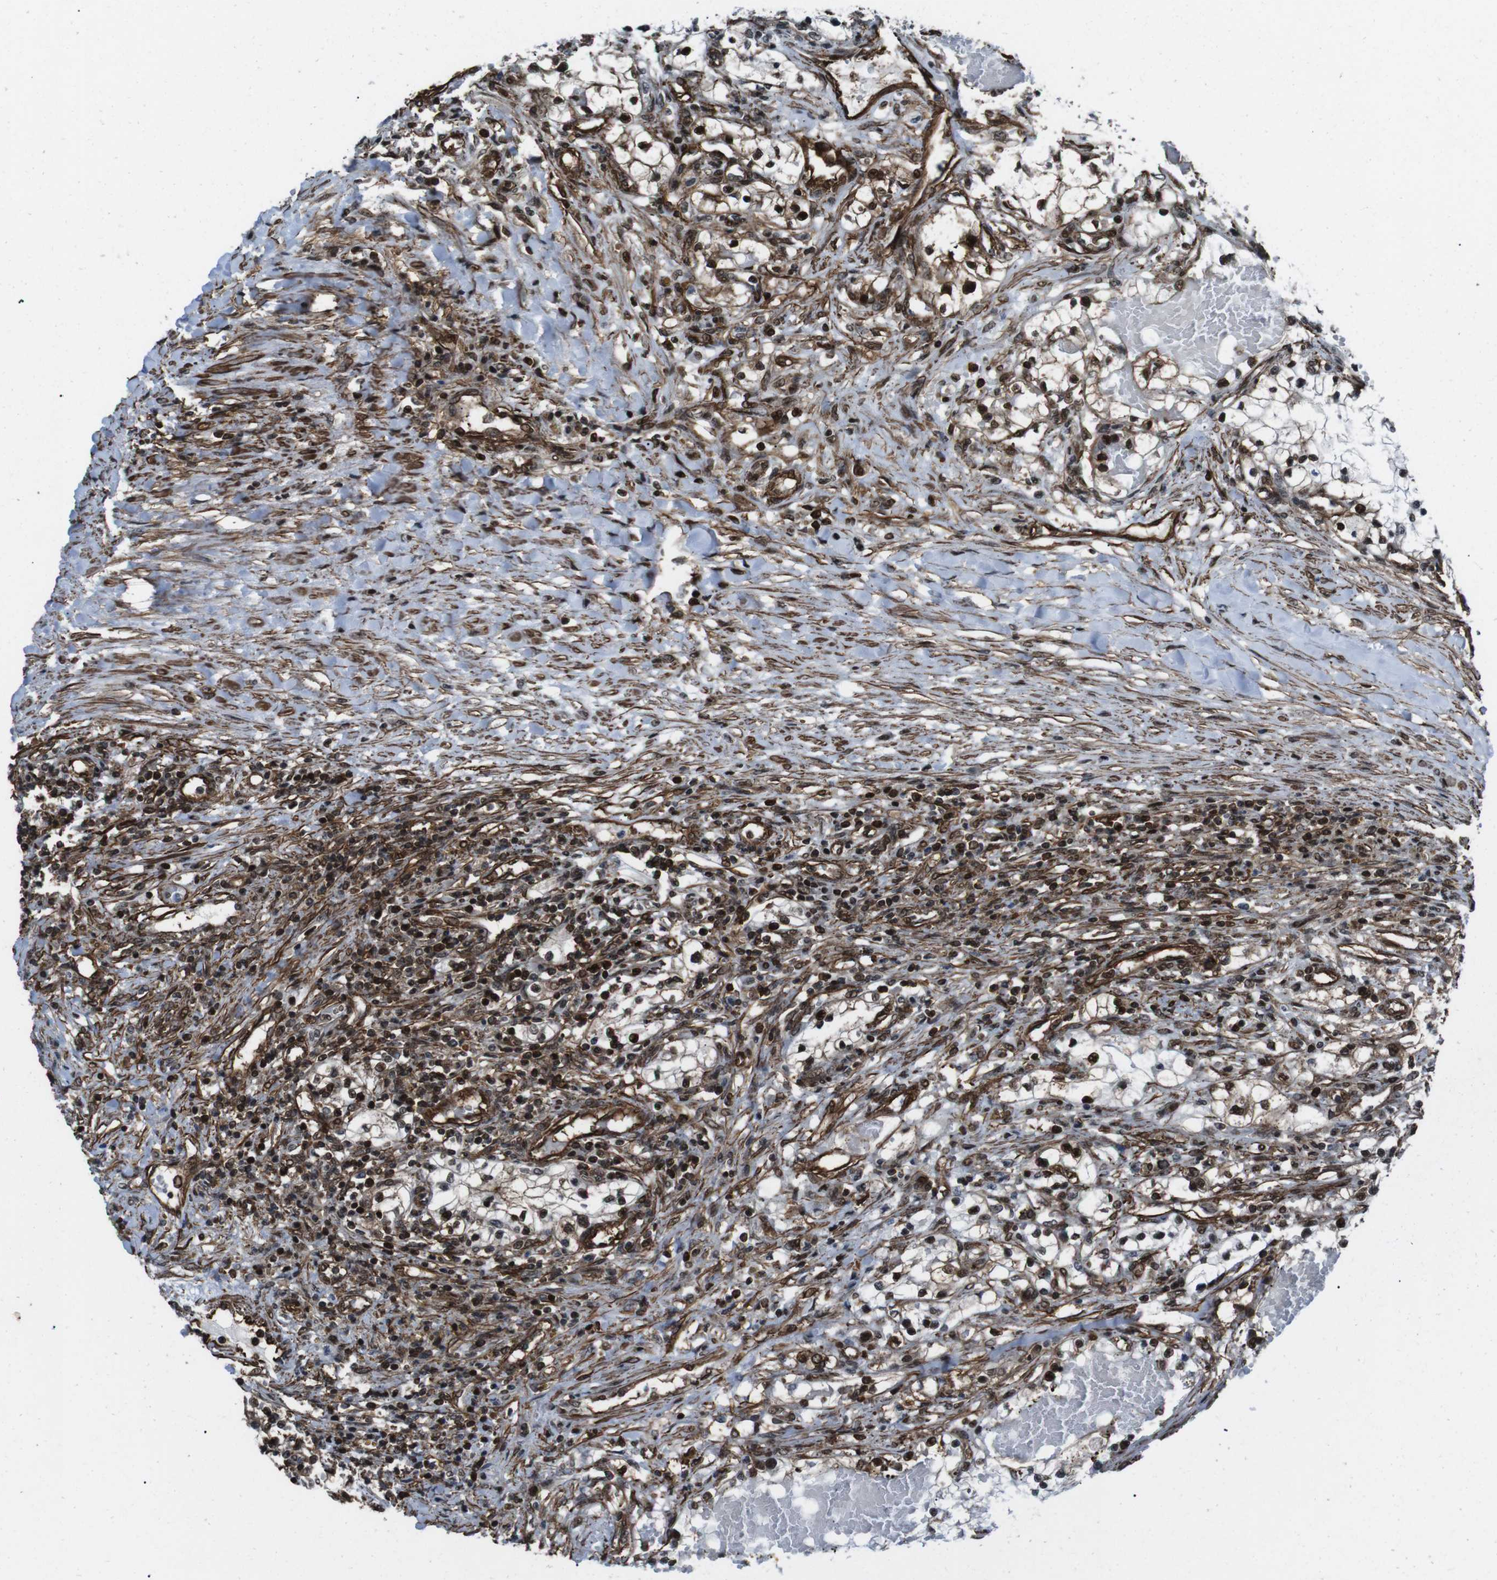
{"staining": {"intensity": "strong", "quantity": ">75%", "location": "cytoplasmic/membranous,nuclear"}, "tissue": "renal cancer", "cell_type": "Tumor cells", "image_type": "cancer", "snomed": [{"axis": "morphology", "description": "Adenocarcinoma, NOS"}, {"axis": "topography", "description": "Kidney"}], "caption": "Protein expression analysis of human renal cancer (adenocarcinoma) reveals strong cytoplasmic/membranous and nuclear staining in about >75% of tumor cells.", "gene": "HNRNPU", "patient": {"sex": "male", "age": 68}}